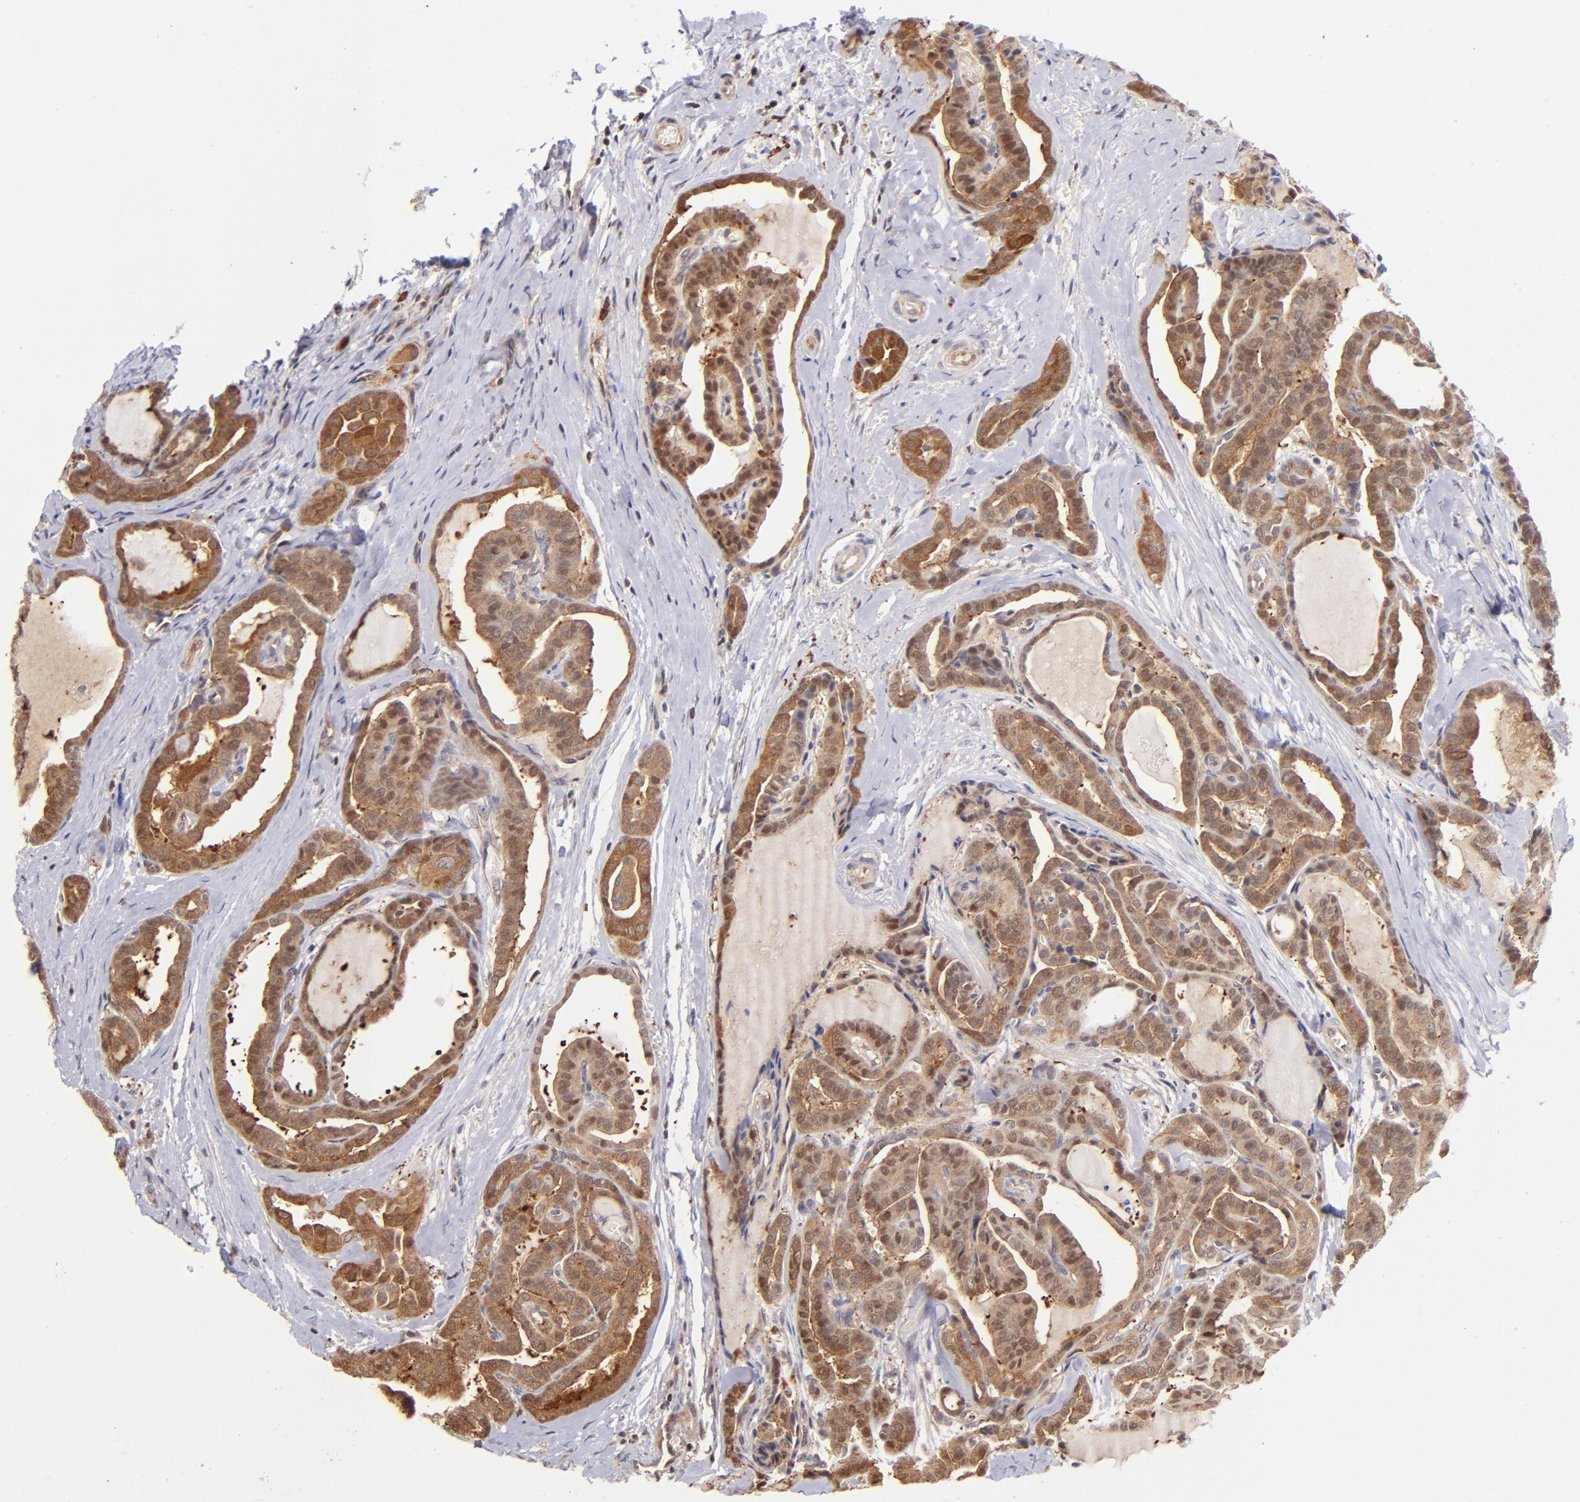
{"staining": {"intensity": "moderate", "quantity": ">75%", "location": "cytoplasmic/membranous,nuclear"}, "tissue": "thyroid cancer", "cell_type": "Tumor cells", "image_type": "cancer", "snomed": [{"axis": "morphology", "description": "Carcinoma, NOS"}, {"axis": "topography", "description": "Thyroid gland"}], "caption": "Thyroid cancer (carcinoma) tissue demonstrates moderate cytoplasmic/membranous and nuclear positivity in about >75% of tumor cells", "gene": "YWHAB", "patient": {"sex": "female", "age": 91}}